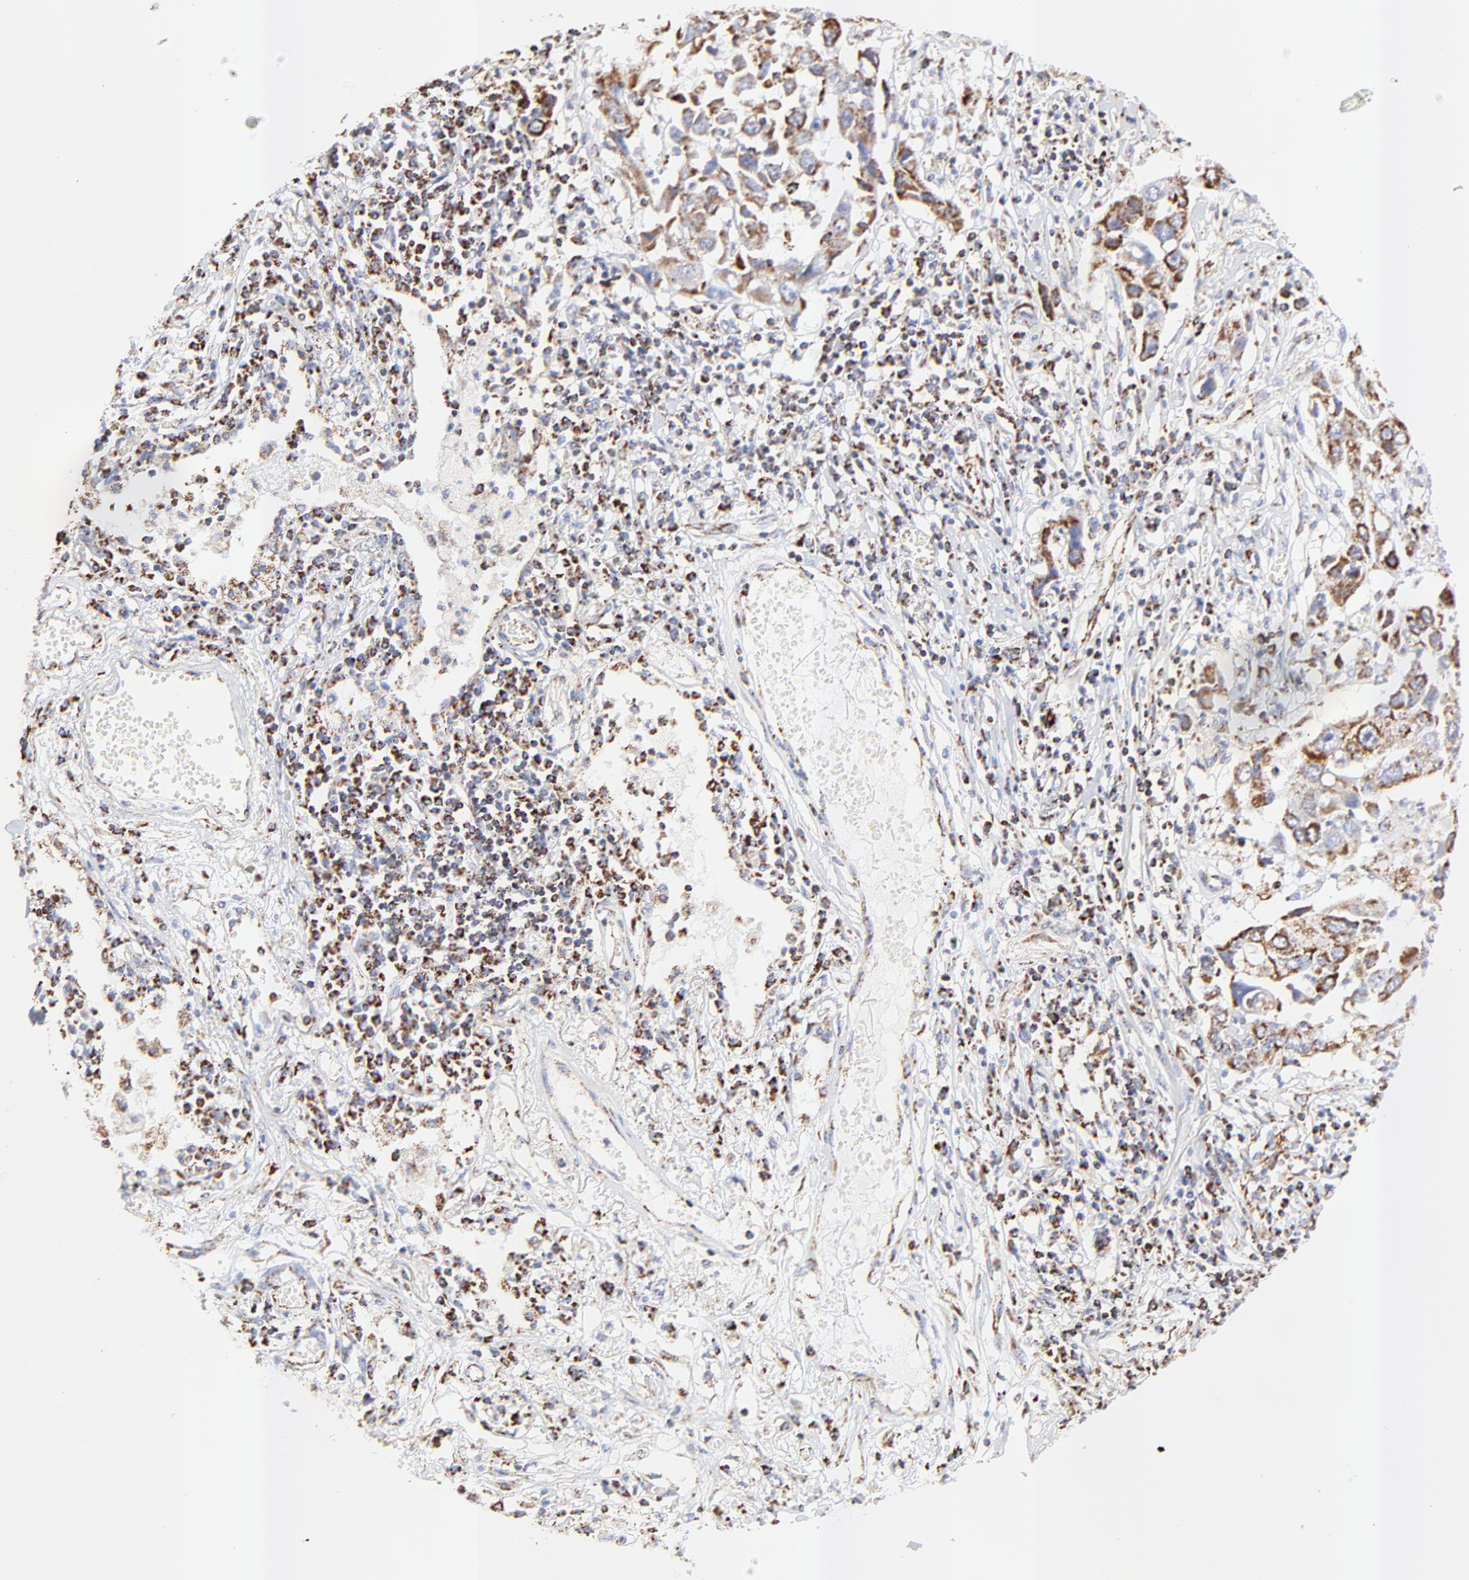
{"staining": {"intensity": "strong", "quantity": ">75%", "location": "cytoplasmic/membranous"}, "tissue": "lung cancer", "cell_type": "Tumor cells", "image_type": "cancer", "snomed": [{"axis": "morphology", "description": "Squamous cell carcinoma, NOS"}, {"axis": "topography", "description": "Lung"}], "caption": "Immunohistochemical staining of lung squamous cell carcinoma exhibits high levels of strong cytoplasmic/membranous protein expression in approximately >75% of tumor cells. (DAB (3,3'-diaminobenzidine) IHC with brightfield microscopy, high magnification).", "gene": "COX4I1", "patient": {"sex": "male", "age": 71}}